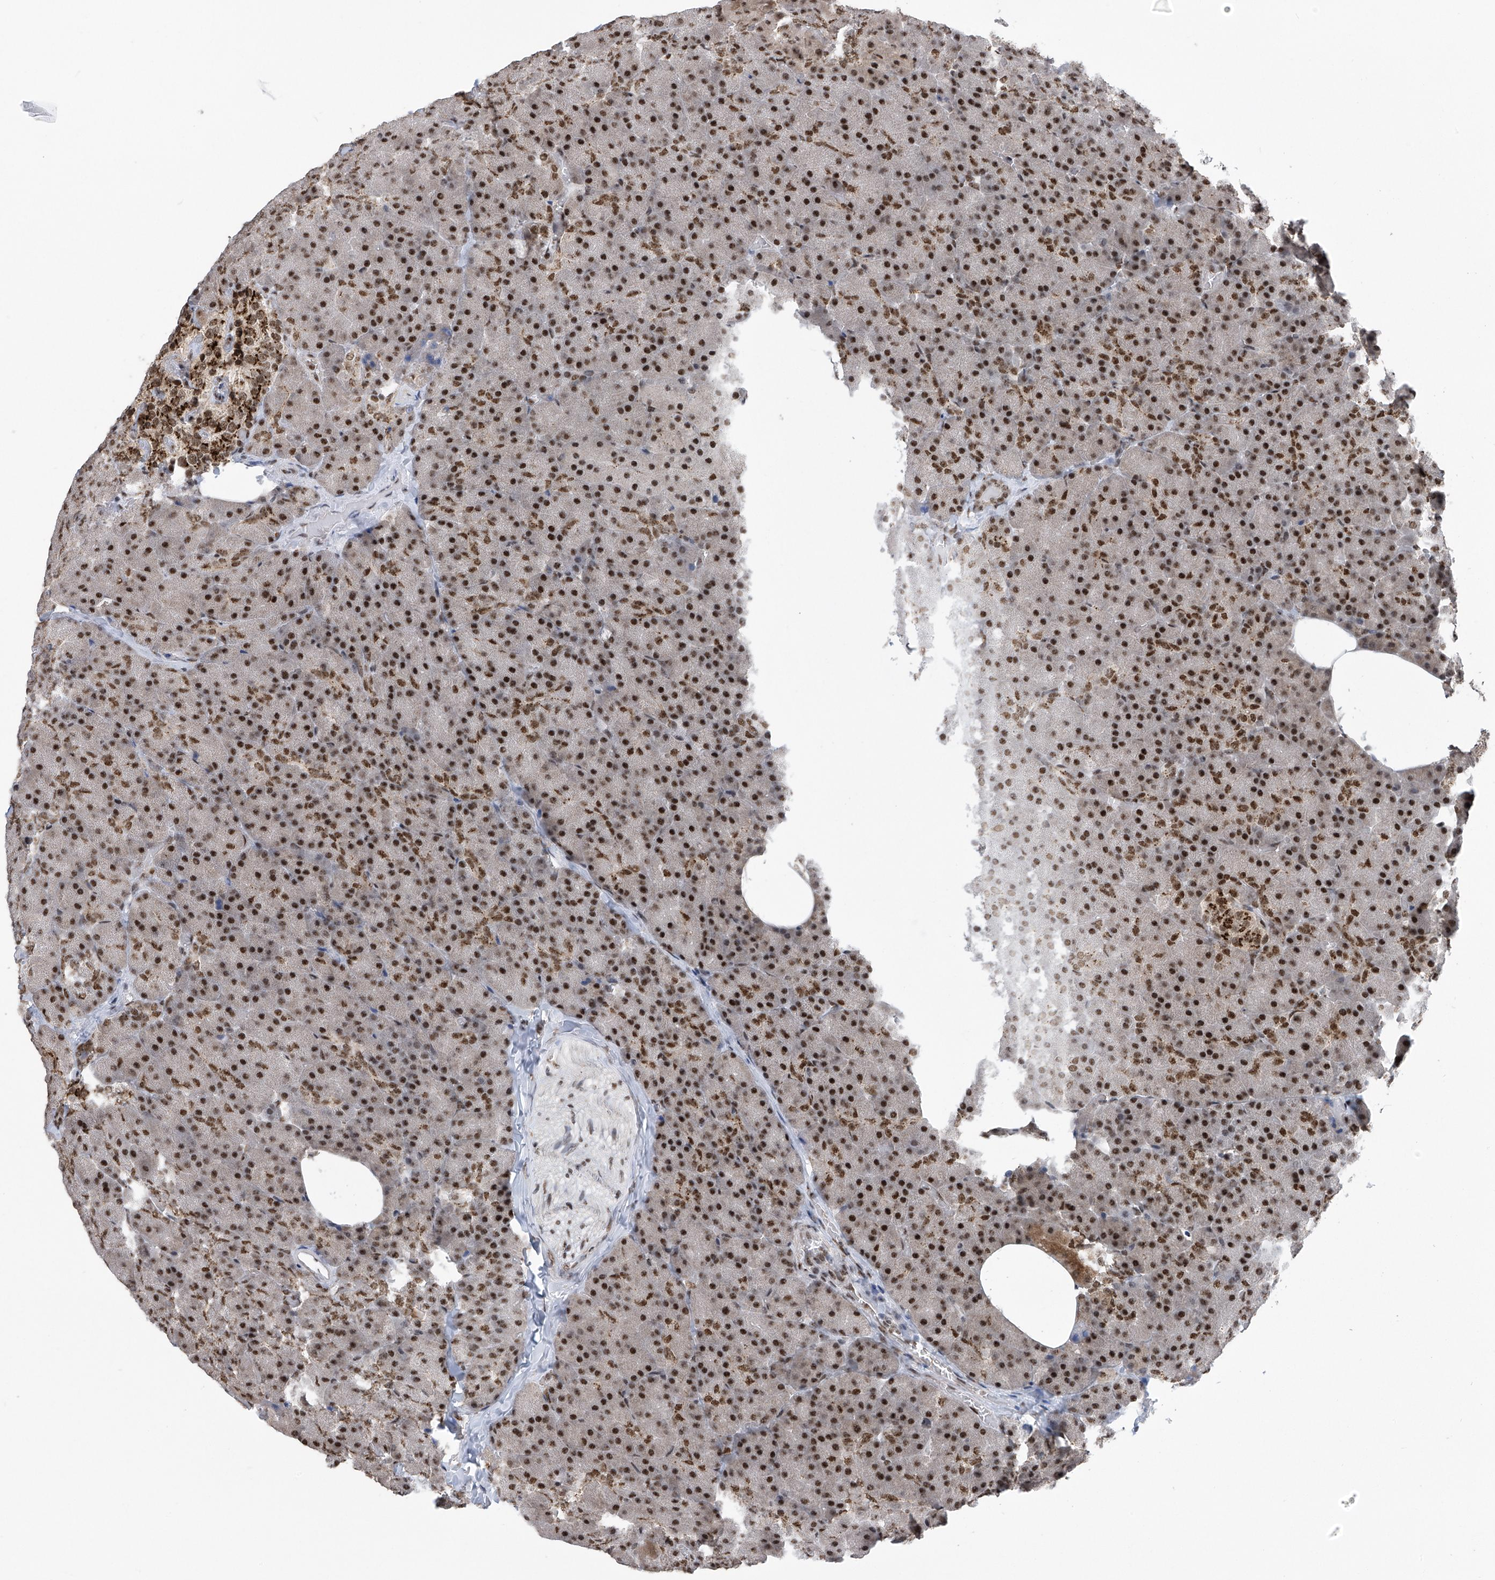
{"staining": {"intensity": "strong", "quantity": ">75%", "location": "nuclear"}, "tissue": "pancreas", "cell_type": "Exocrine glandular cells", "image_type": "normal", "snomed": [{"axis": "morphology", "description": "Normal tissue, NOS"}, {"axis": "morphology", "description": "Carcinoid, malignant, NOS"}, {"axis": "topography", "description": "Pancreas"}], "caption": "Protein staining of unremarkable pancreas demonstrates strong nuclear positivity in approximately >75% of exocrine glandular cells.", "gene": "APLF", "patient": {"sex": "female", "age": 35}}